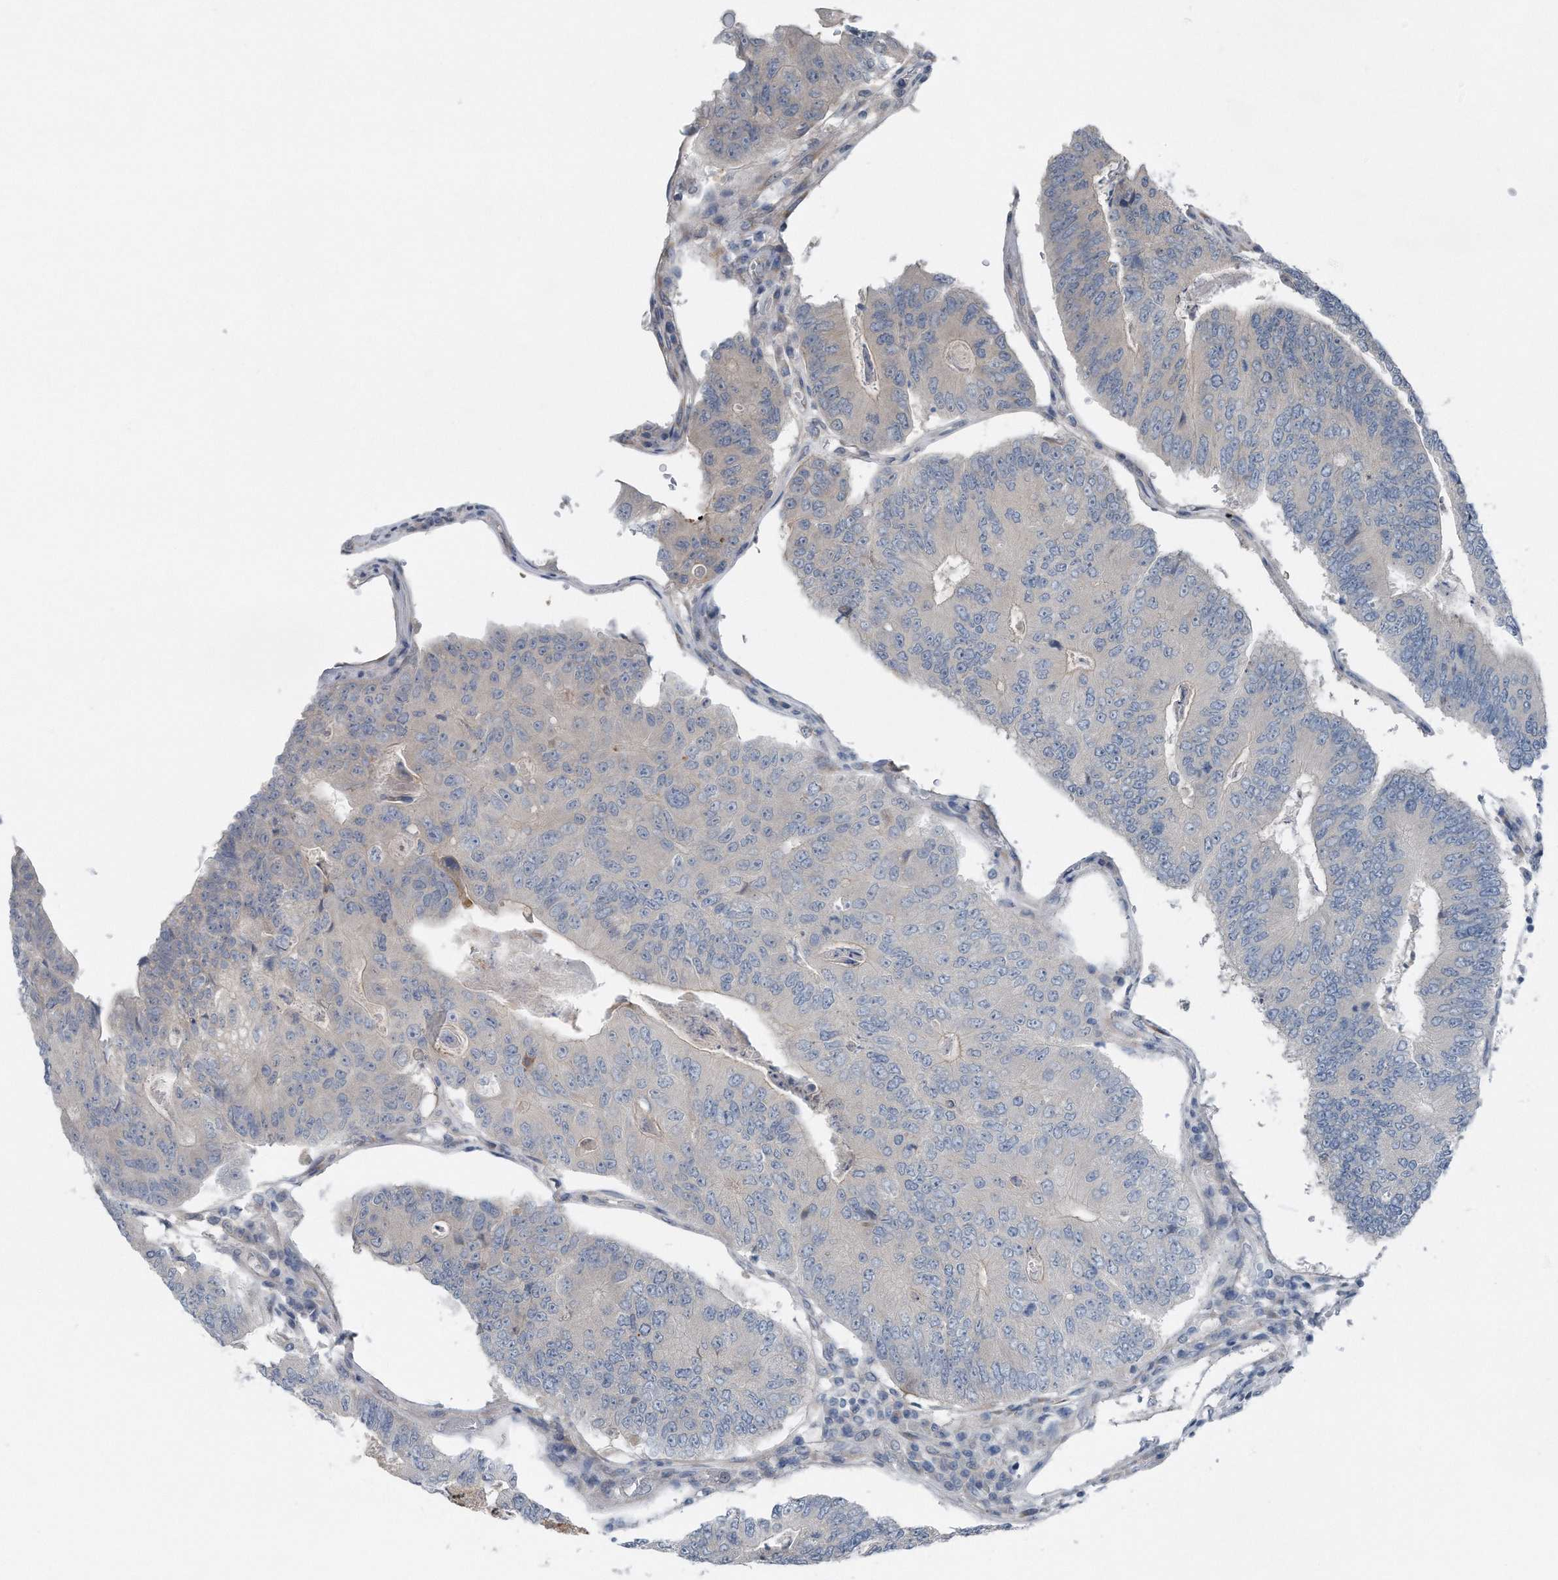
{"staining": {"intensity": "negative", "quantity": "none", "location": "none"}, "tissue": "colorectal cancer", "cell_type": "Tumor cells", "image_type": "cancer", "snomed": [{"axis": "morphology", "description": "Adenocarcinoma, NOS"}, {"axis": "topography", "description": "Colon"}], "caption": "This micrograph is of colorectal adenocarcinoma stained with immunohistochemistry (IHC) to label a protein in brown with the nuclei are counter-stained blue. There is no expression in tumor cells.", "gene": "YRDC", "patient": {"sex": "female", "age": 67}}